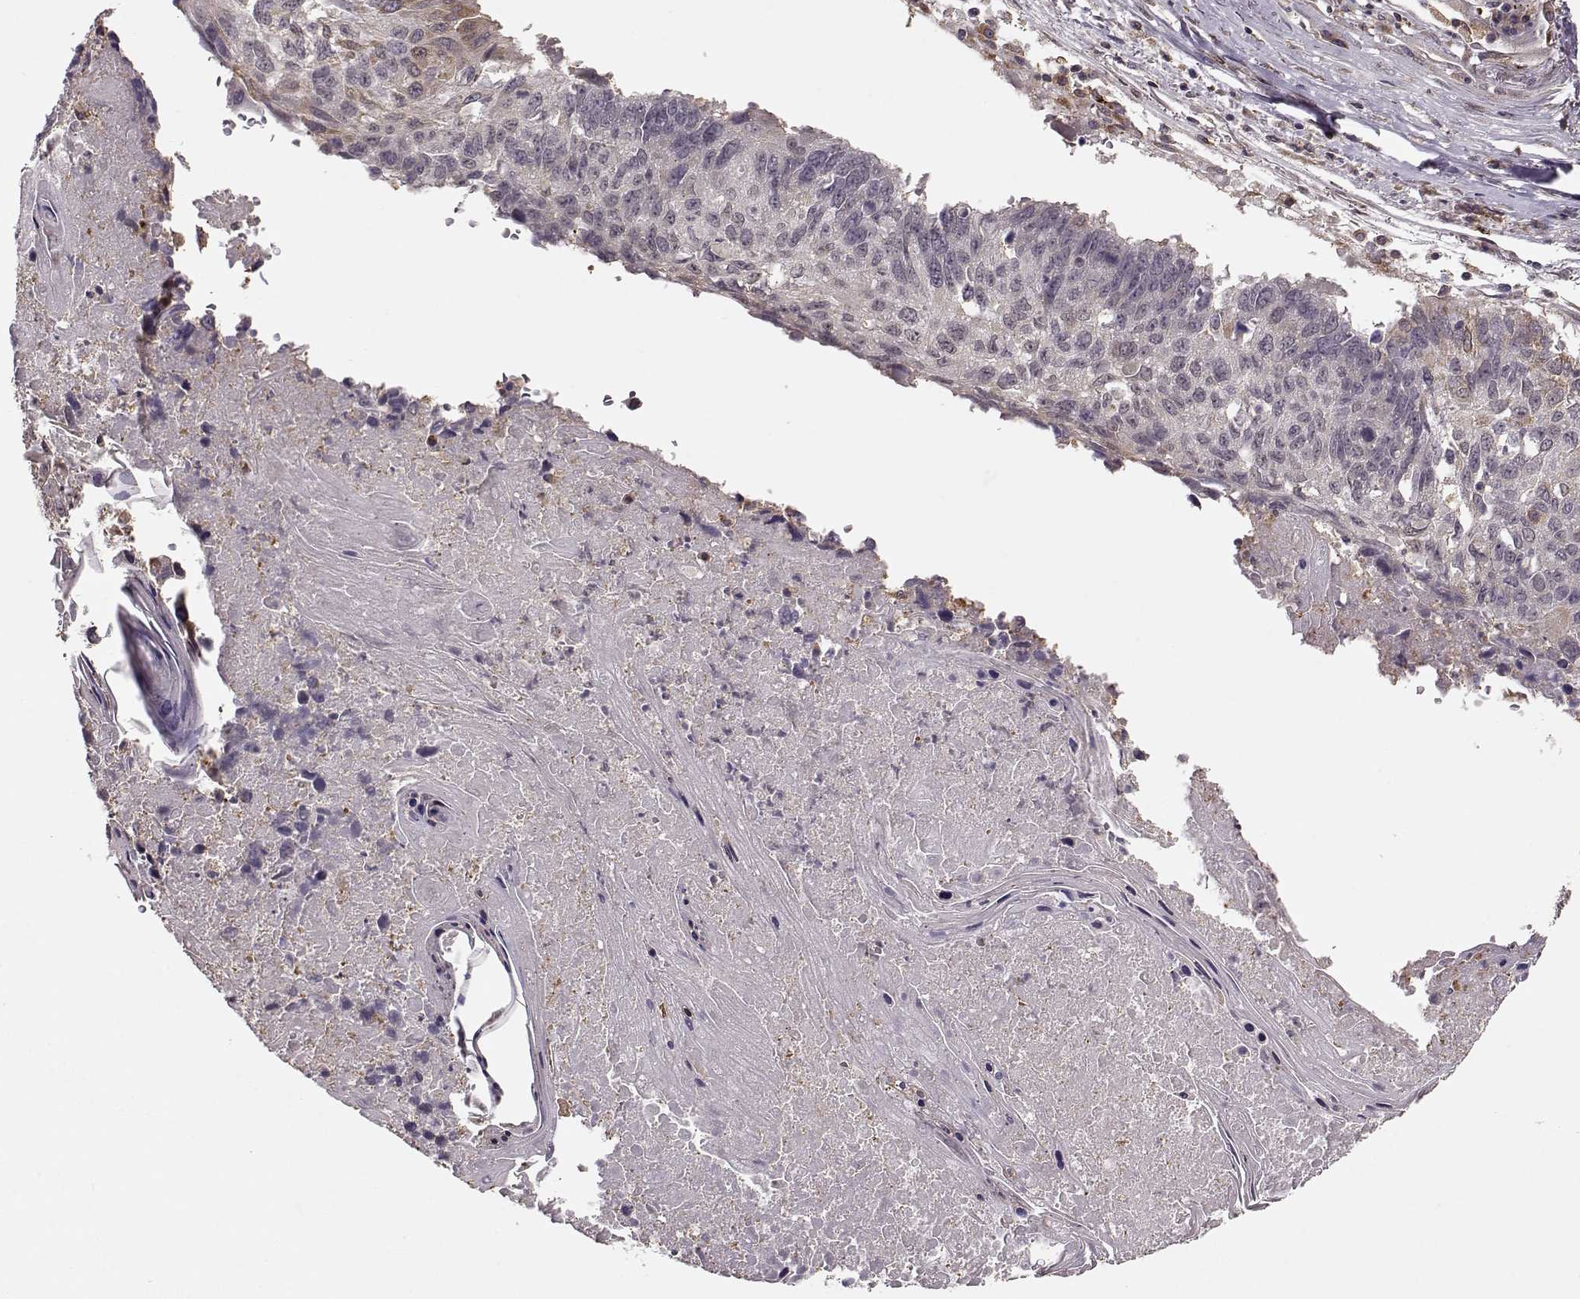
{"staining": {"intensity": "negative", "quantity": "none", "location": "none"}, "tissue": "lung cancer", "cell_type": "Tumor cells", "image_type": "cancer", "snomed": [{"axis": "morphology", "description": "Squamous cell carcinoma, NOS"}, {"axis": "topography", "description": "Lung"}], "caption": "Tumor cells are negative for brown protein staining in lung cancer (squamous cell carcinoma). (DAB immunohistochemistry (IHC), high magnification).", "gene": "YIPF5", "patient": {"sex": "male", "age": 73}}